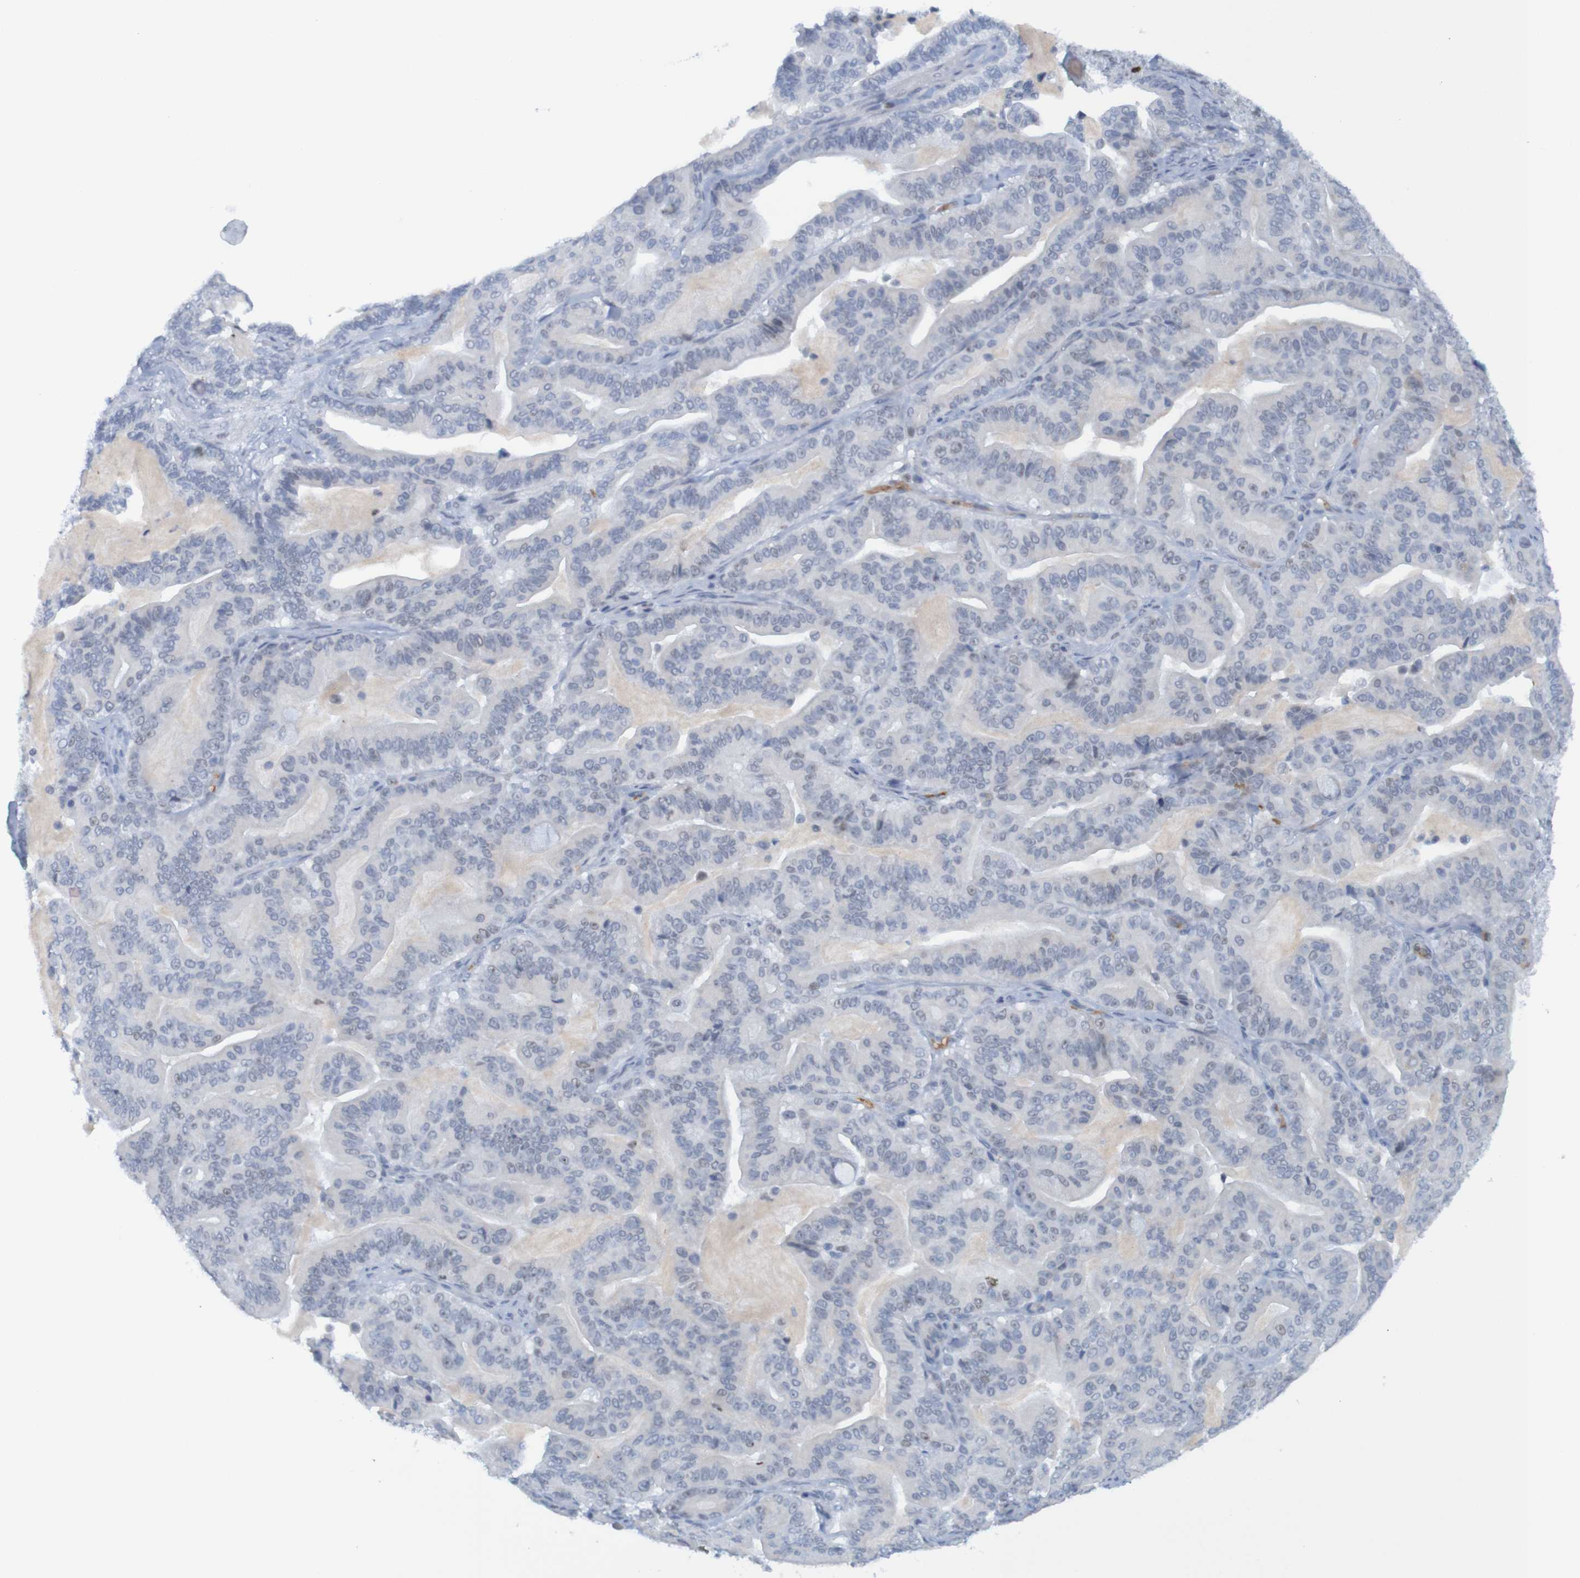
{"staining": {"intensity": "negative", "quantity": "none", "location": "none"}, "tissue": "pancreatic cancer", "cell_type": "Tumor cells", "image_type": "cancer", "snomed": [{"axis": "morphology", "description": "Adenocarcinoma, NOS"}, {"axis": "topography", "description": "Pancreas"}], "caption": "High magnification brightfield microscopy of pancreatic adenocarcinoma stained with DAB (3,3'-diaminobenzidine) (brown) and counterstained with hematoxylin (blue): tumor cells show no significant expression.", "gene": "USP36", "patient": {"sex": "male", "age": 63}}